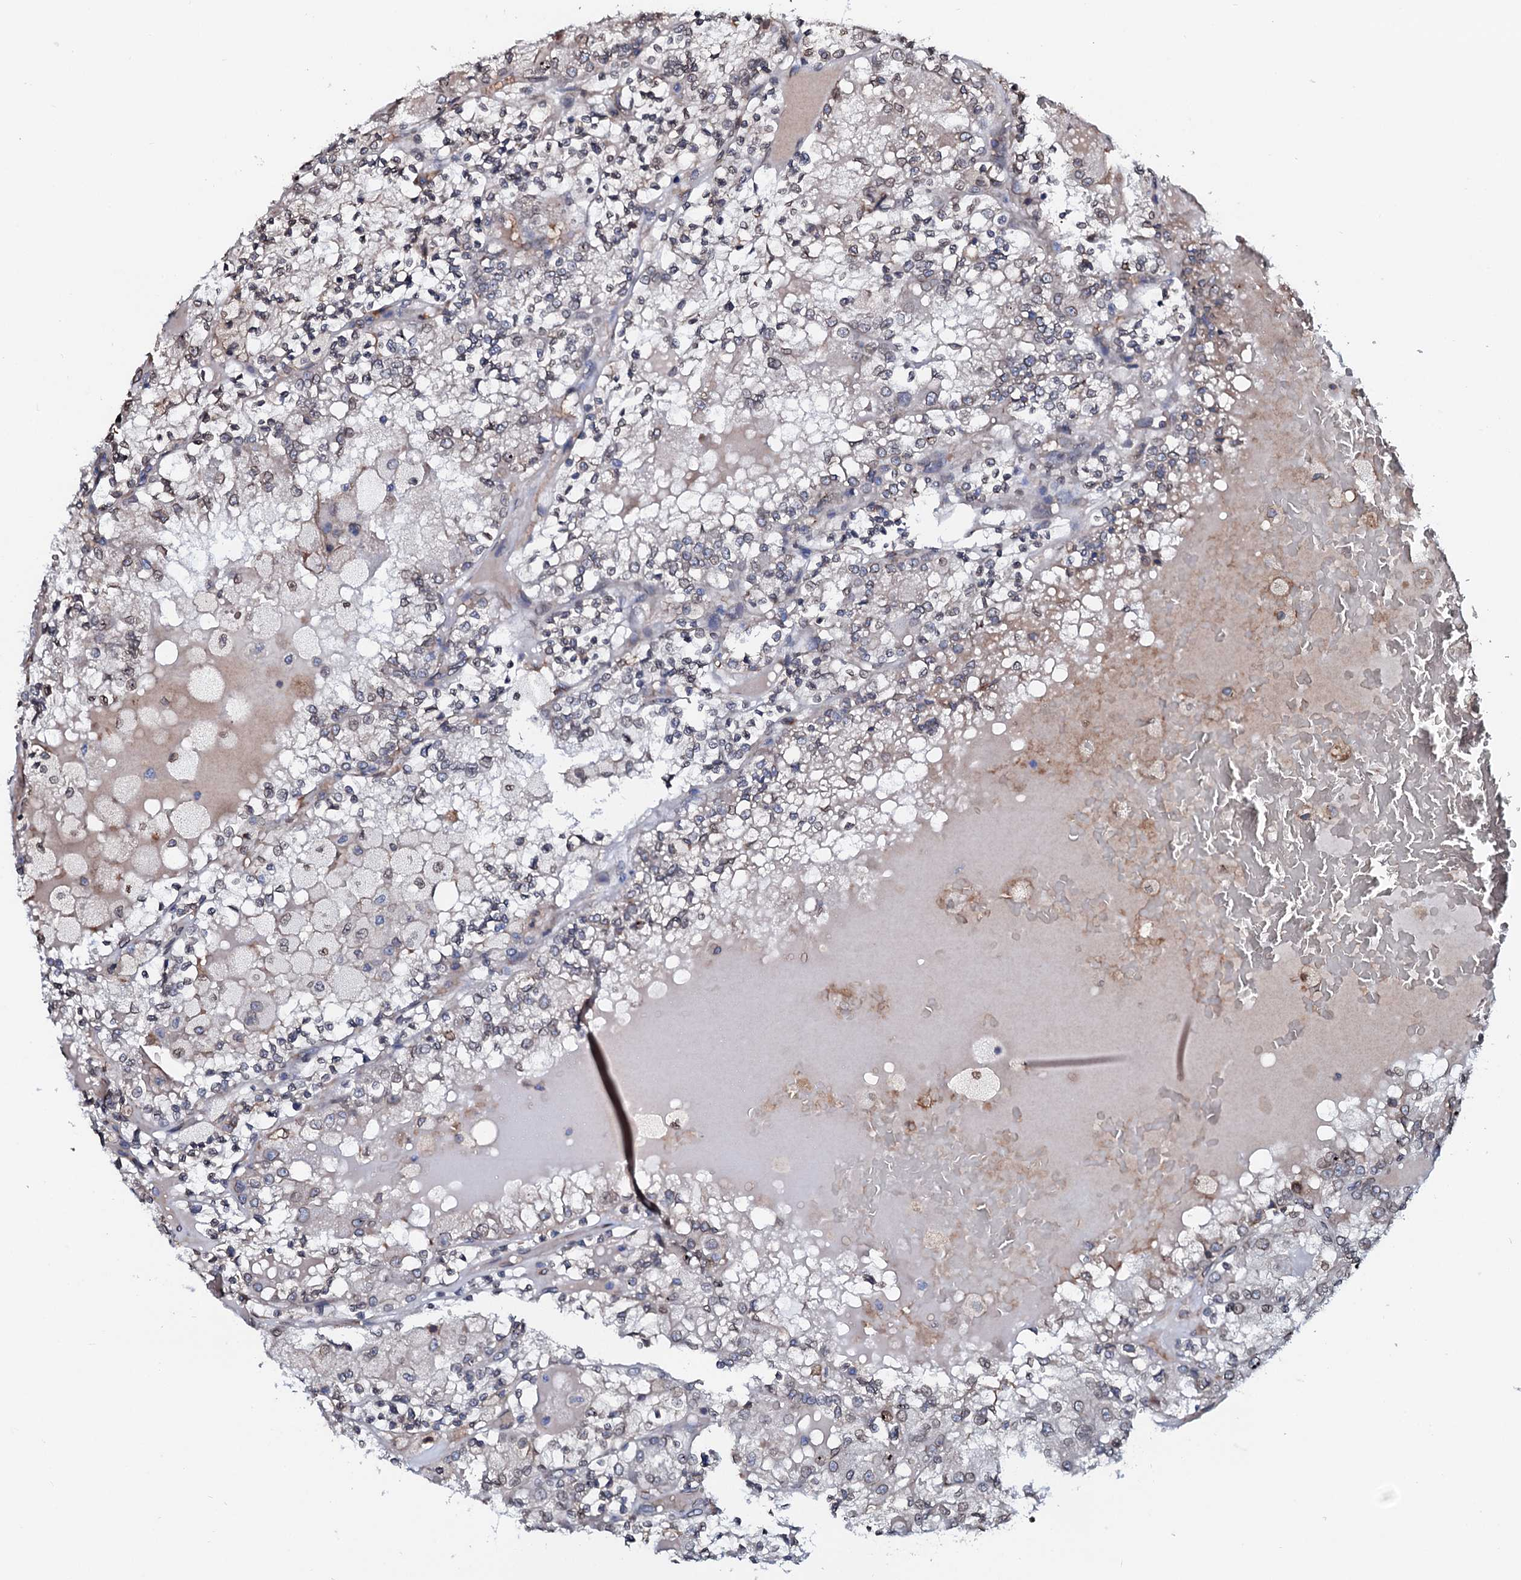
{"staining": {"intensity": "weak", "quantity": "<25%", "location": "cytoplasmic/membranous,nuclear"}, "tissue": "renal cancer", "cell_type": "Tumor cells", "image_type": "cancer", "snomed": [{"axis": "morphology", "description": "Adenocarcinoma, NOS"}, {"axis": "topography", "description": "Kidney"}], "caption": "Tumor cells show no significant protein positivity in adenocarcinoma (renal).", "gene": "NRP2", "patient": {"sex": "female", "age": 56}}